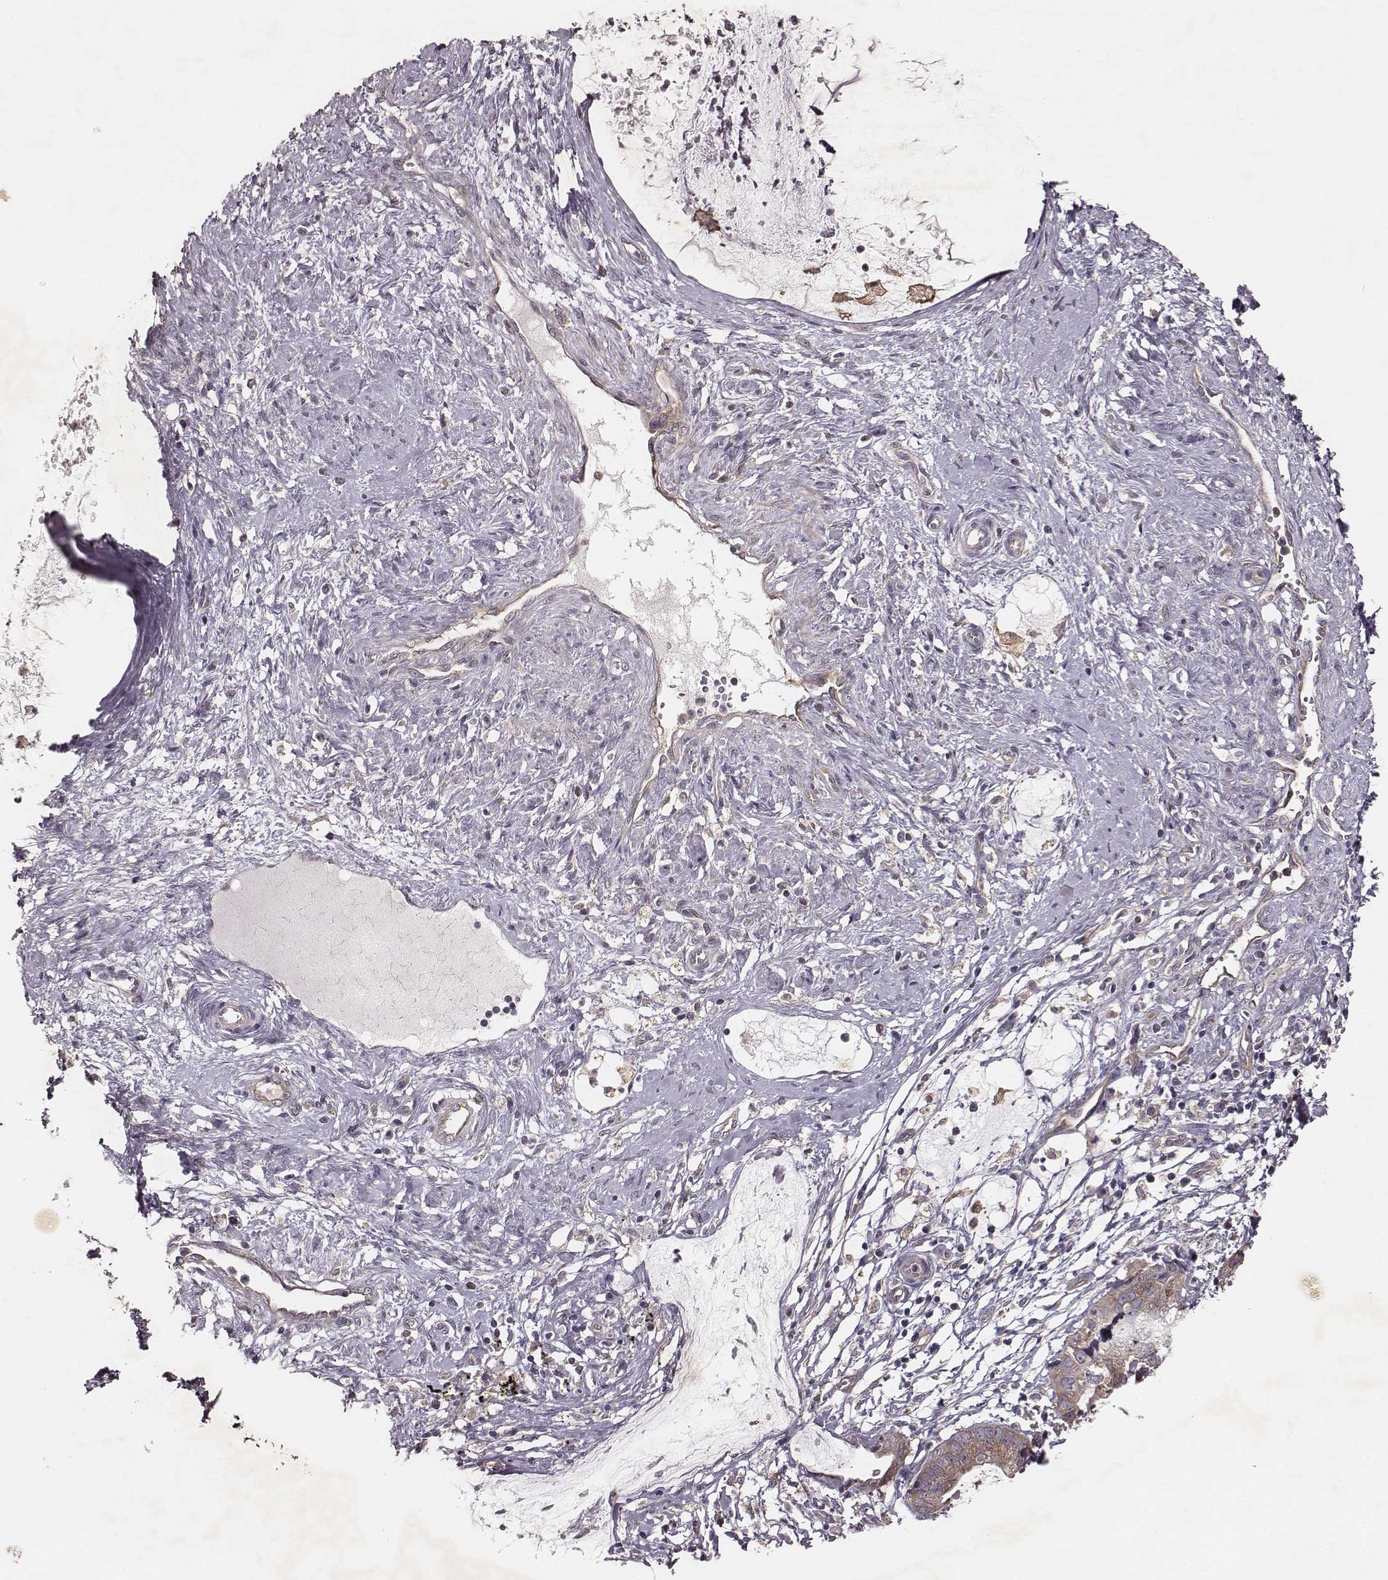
{"staining": {"intensity": "moderate", "quantity": ">75%", "location": "cytoplasmic/membranous"}, "tissue": "cervical cancer", "cell_type": "Tumor cells", "image_type": "cancer", "snomed": [{"axis": "morphology", "description": "Normal tissue, NOS"}, {"axis": "morphology", "description": "Adenocarcinoma, NOS"}, {"axis": "topography", "description": "Cervix"}], "caption": "The photomicrograph demonstrates staining of cervical cancer, revealing moderate cytoplasmic/membranous protein expression (brown color) within tumor cells. (DAB = brown stain, brightfield microscopy at high magnification).", "gene": "VPS26A", "patient": {"sex": "female", "age": 38}}